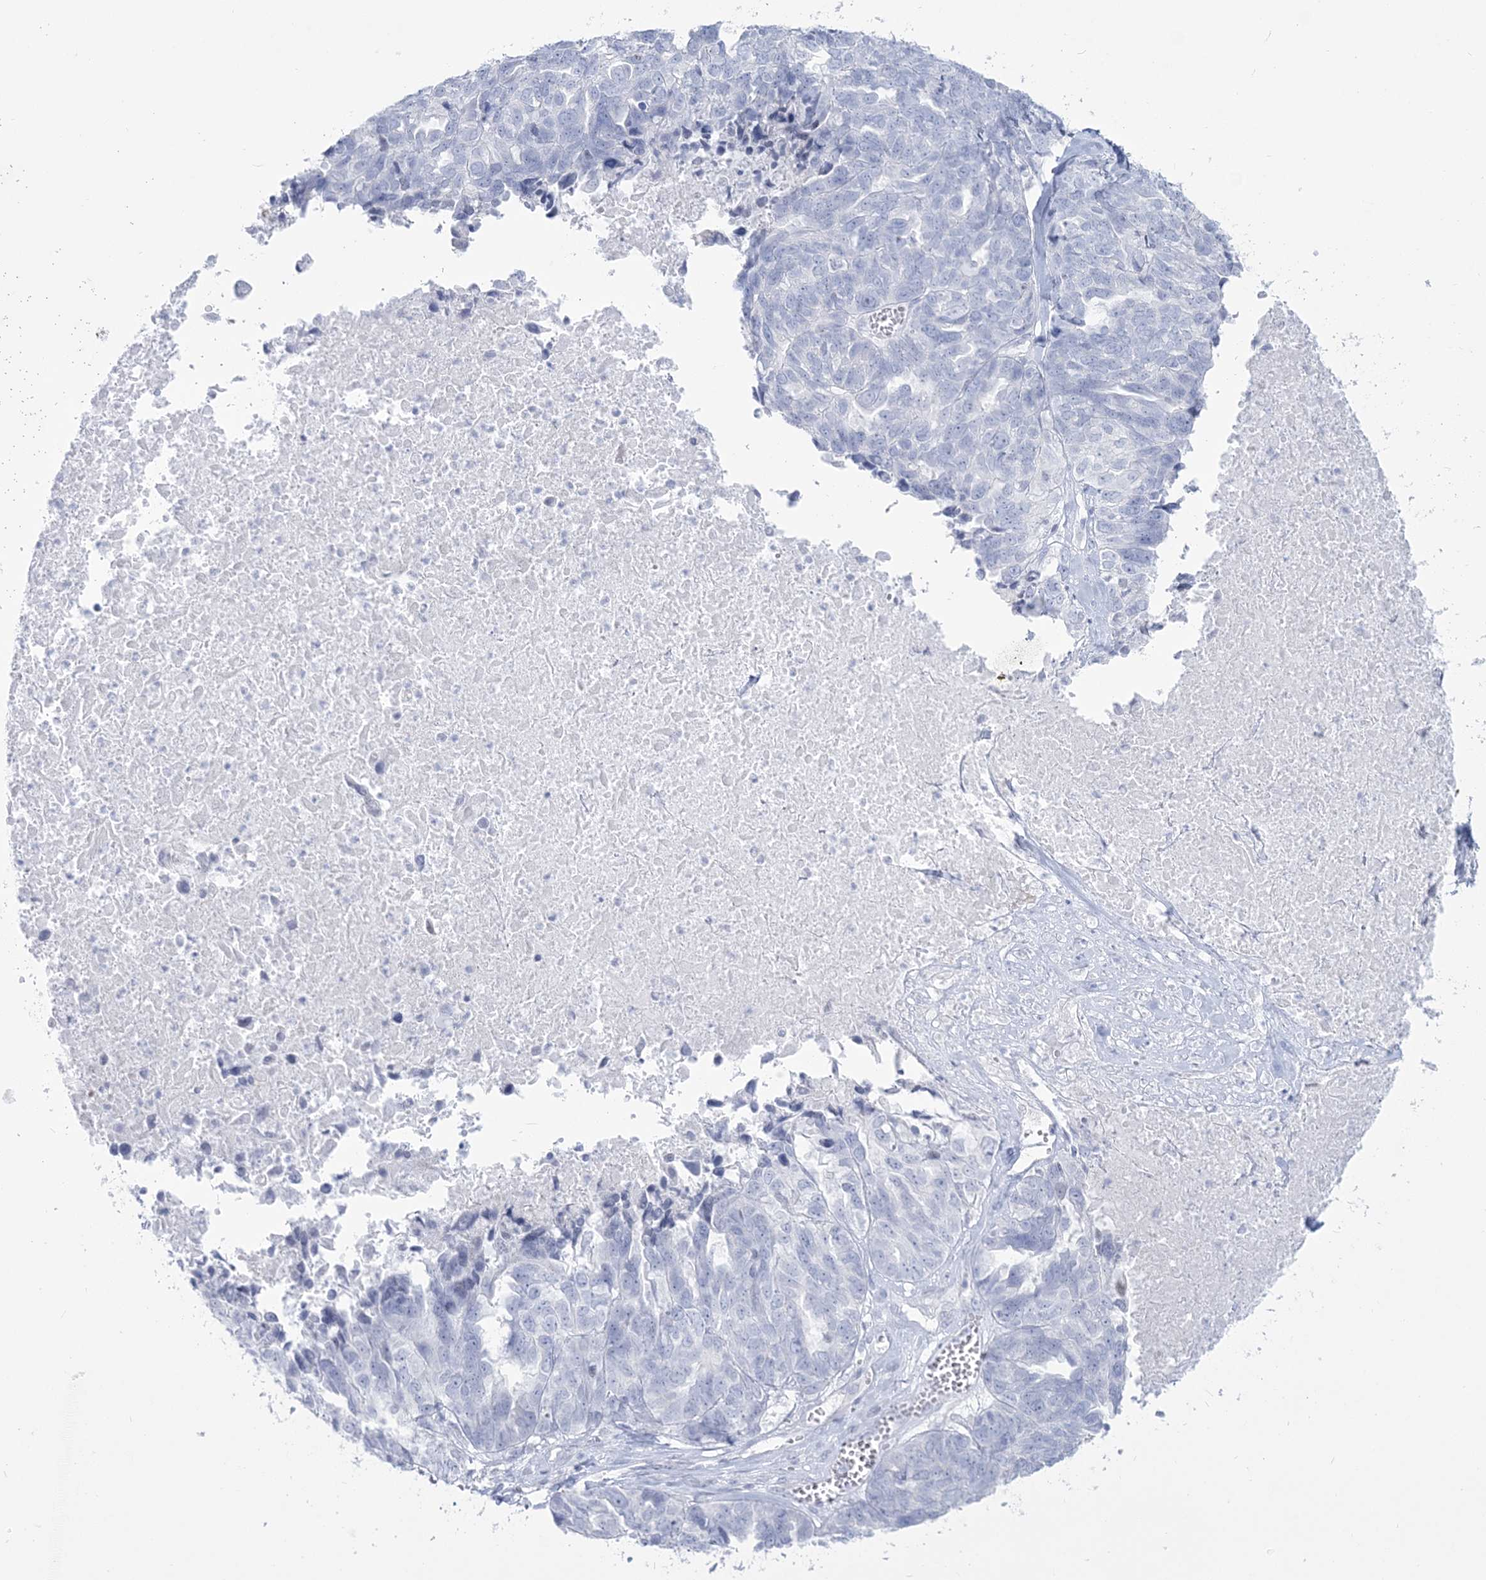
{"staining": {"intensity": "negative", "quantity": "none", "location": "none"}, "tissue": "ovarian cancer", "cell_type": "Tumor cells", "image_type": "cancer", "snomed": [{"axis": "morphology", "description": "Cystadenocarcinoma, serous, NOS"}, {"axis": "topography", "description": "Ovary"}], "caption": "Immunohistochemistry (IHC) of human ovarian cancer (serous cystadenocarcinoma) demonstrates no staining in tumor cells.", "gene": "ZNF843", "patient": {"sex": "female", "age": 79}}